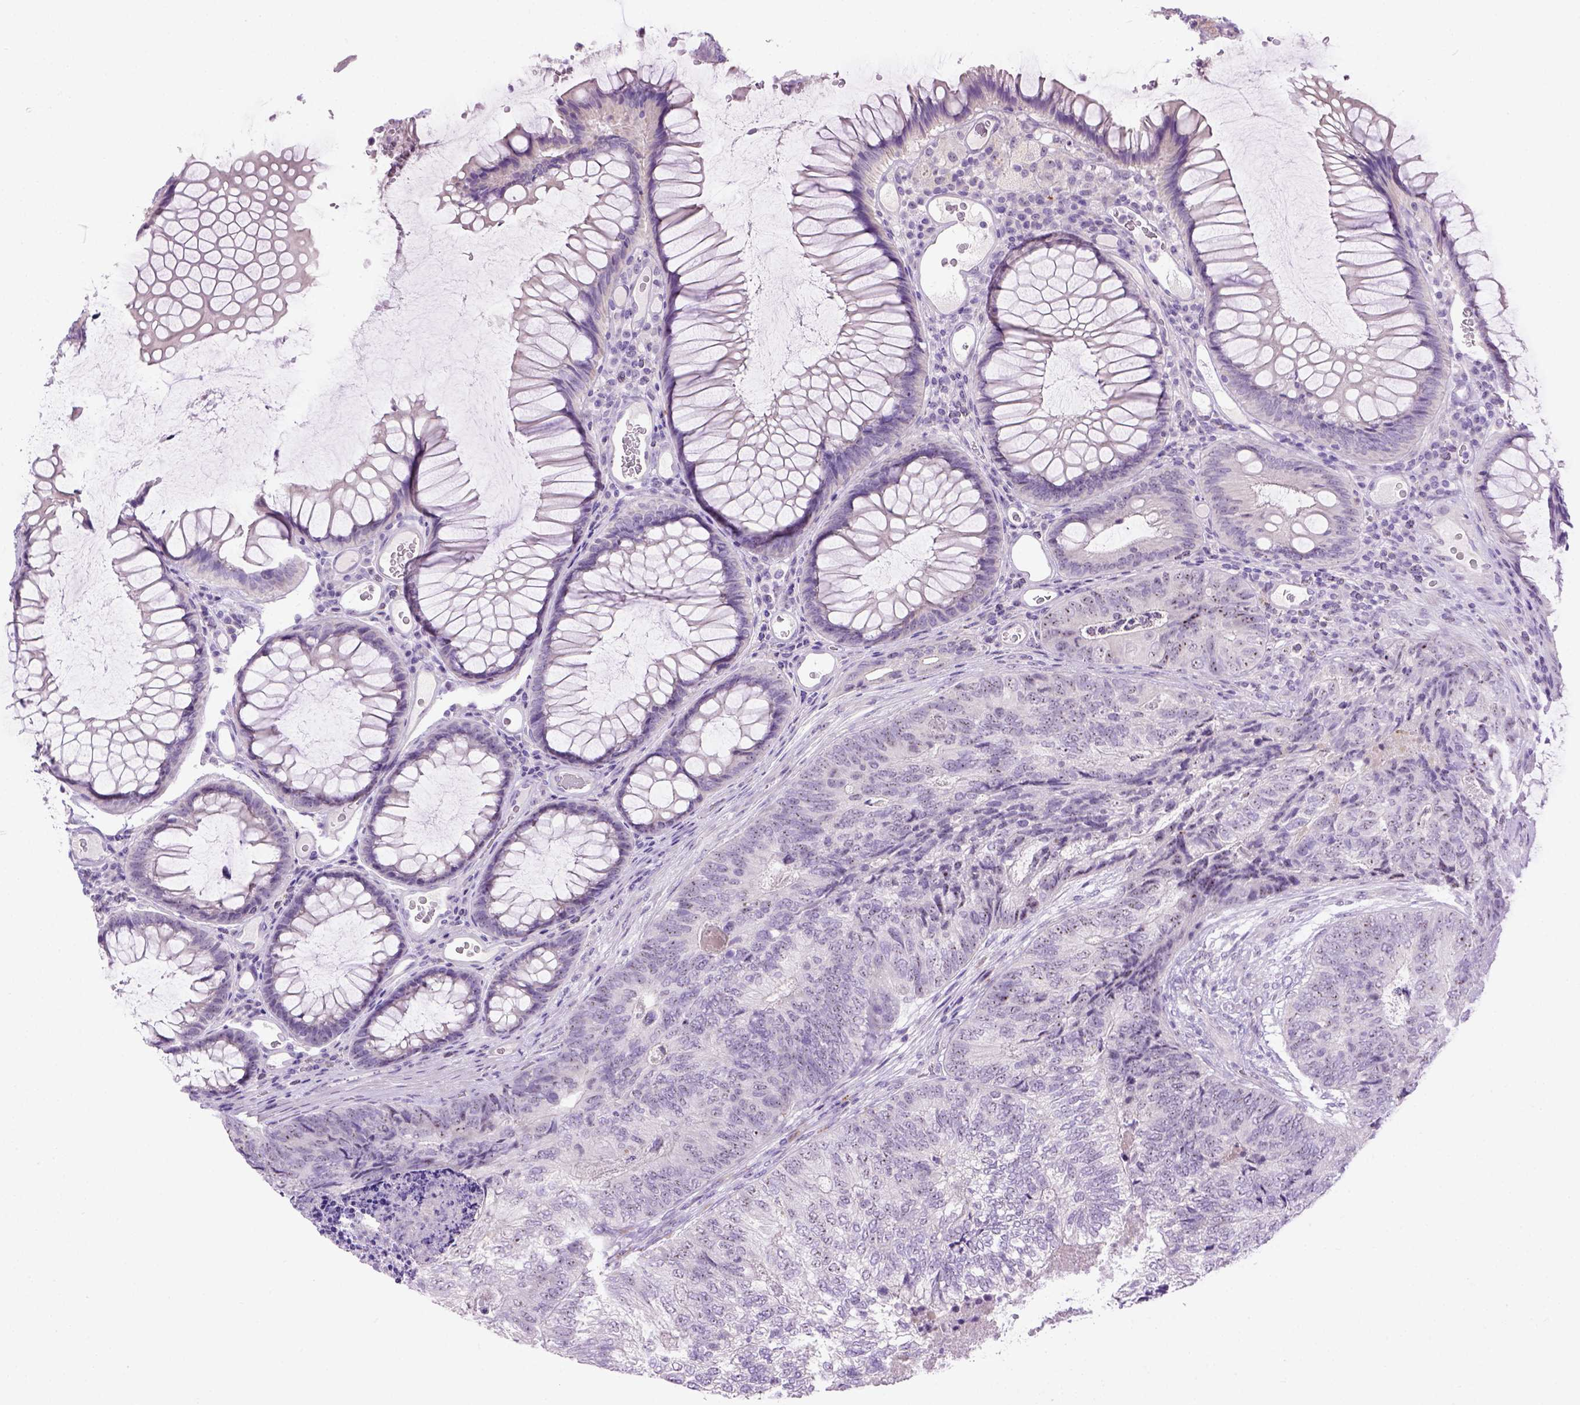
{"staining": {"intensity": "moderate", "quantity": "<25%", "location": "nuclear"}, "tissue": "colorectal cancer", "cell_type": "Tumor cells", "image_type": "cancer", "snomed": [{"axis": "morphology", "description": "Adenocarcinoma, NOS"}, {"axis": "topography", "description": "Colon"}], "caption": "Human colorectal cancer (adenocarcinoma) stained for a protein (brown) displays moderate nuclear positive positivity in about <25% of tumor cells.", "gene": "UTP4", "patient": {"sex": "female", "age": 67}}